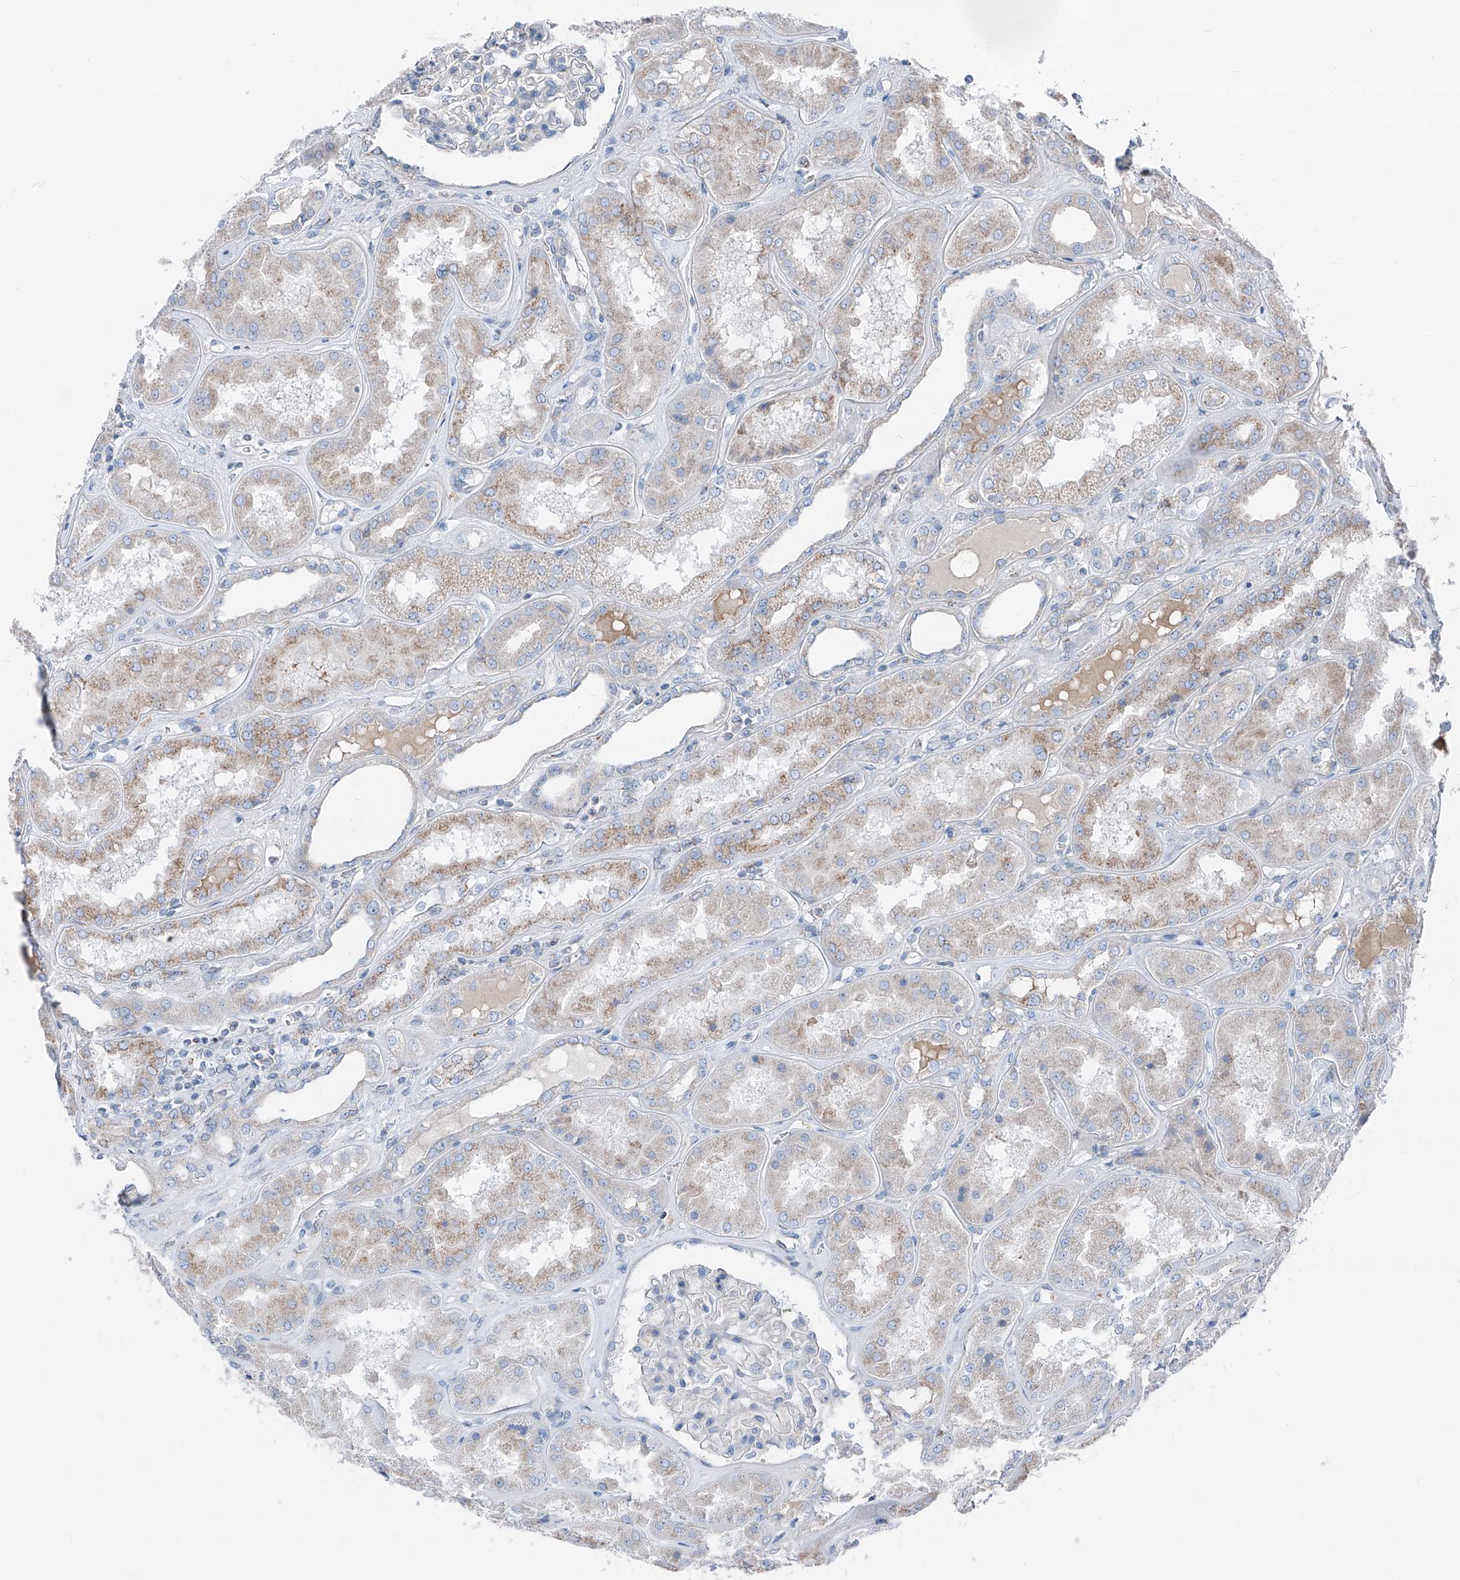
{"staining": {"intensity": "negative", "quantity": "none", "location": "none"}, "tissue": "kidney", "cell_type": "Cells in glomeruli", "image_type": "normal", "snomed": [{"axis": "morphology", "description": "Normal tissue, NOS"}, {"axis": "topography", "description": "Kidney"}], "caption": "Immunohistochemistry photomicrograph of benign kidney stained for a protein (brown), which displays no expression in cells in glomeruli.", "gene": "AGPS", "patient": {"sex": "female", "age": 56}}